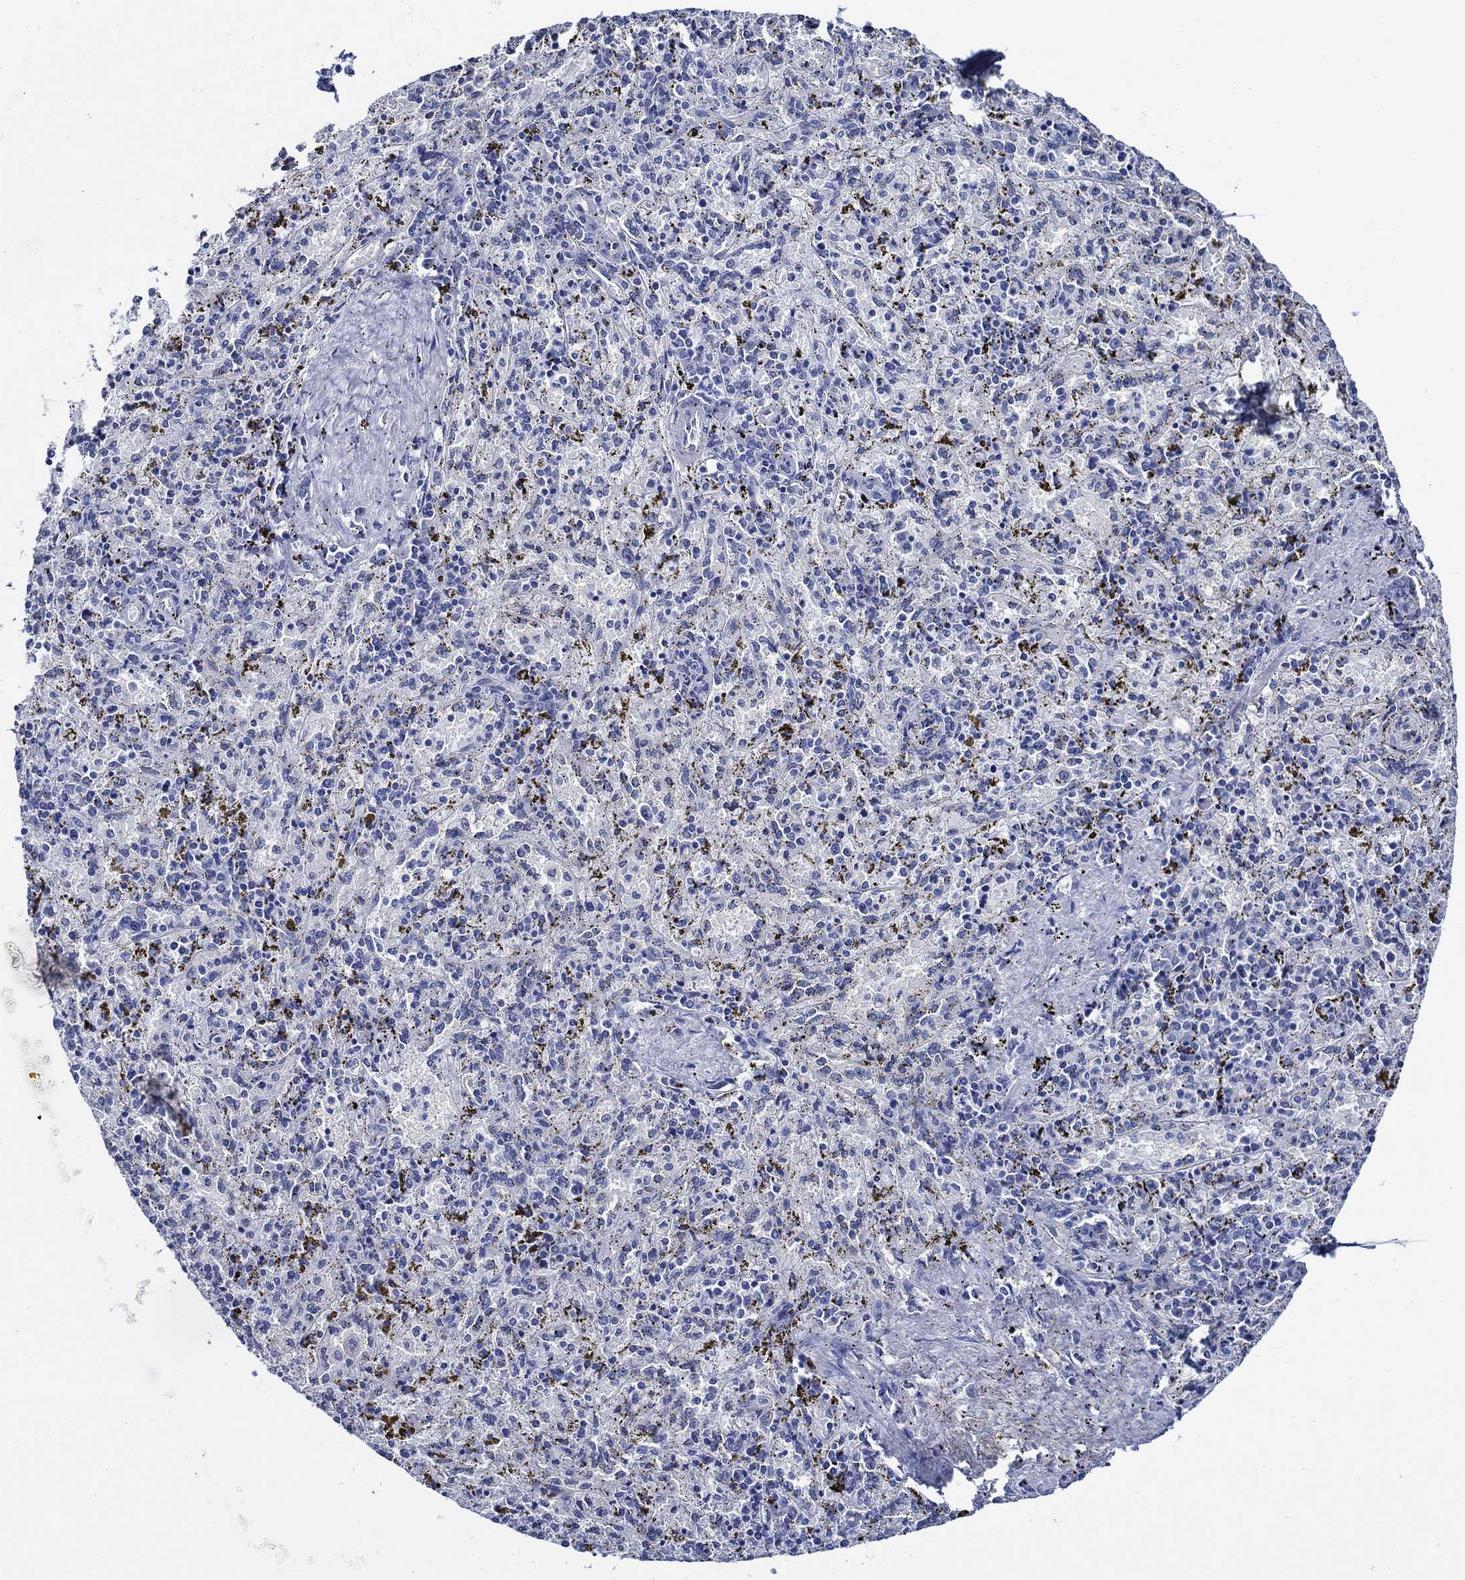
{"staining": {"intensity": "negative", "quantity": "none", "location": "none"}, "tissue": "spleen", "cell_type": "Cells in red pulp", "image_type": "normal", "snomed": [{"axis": "morphology", "description": "Normal tissue, NOS"}, {"axis": "topography", "description": "Spleen"}], "caption": "Immunohistochemistry of benign spleen shows no positivity in cells in red pulp. Brightfield microscopy of immunohistochemistry stained with DAB (brown) and hematoxylin (blue), captured at high magnification.", "gene": "WDR62", "patient": {"sex": "female", "age": 50}}